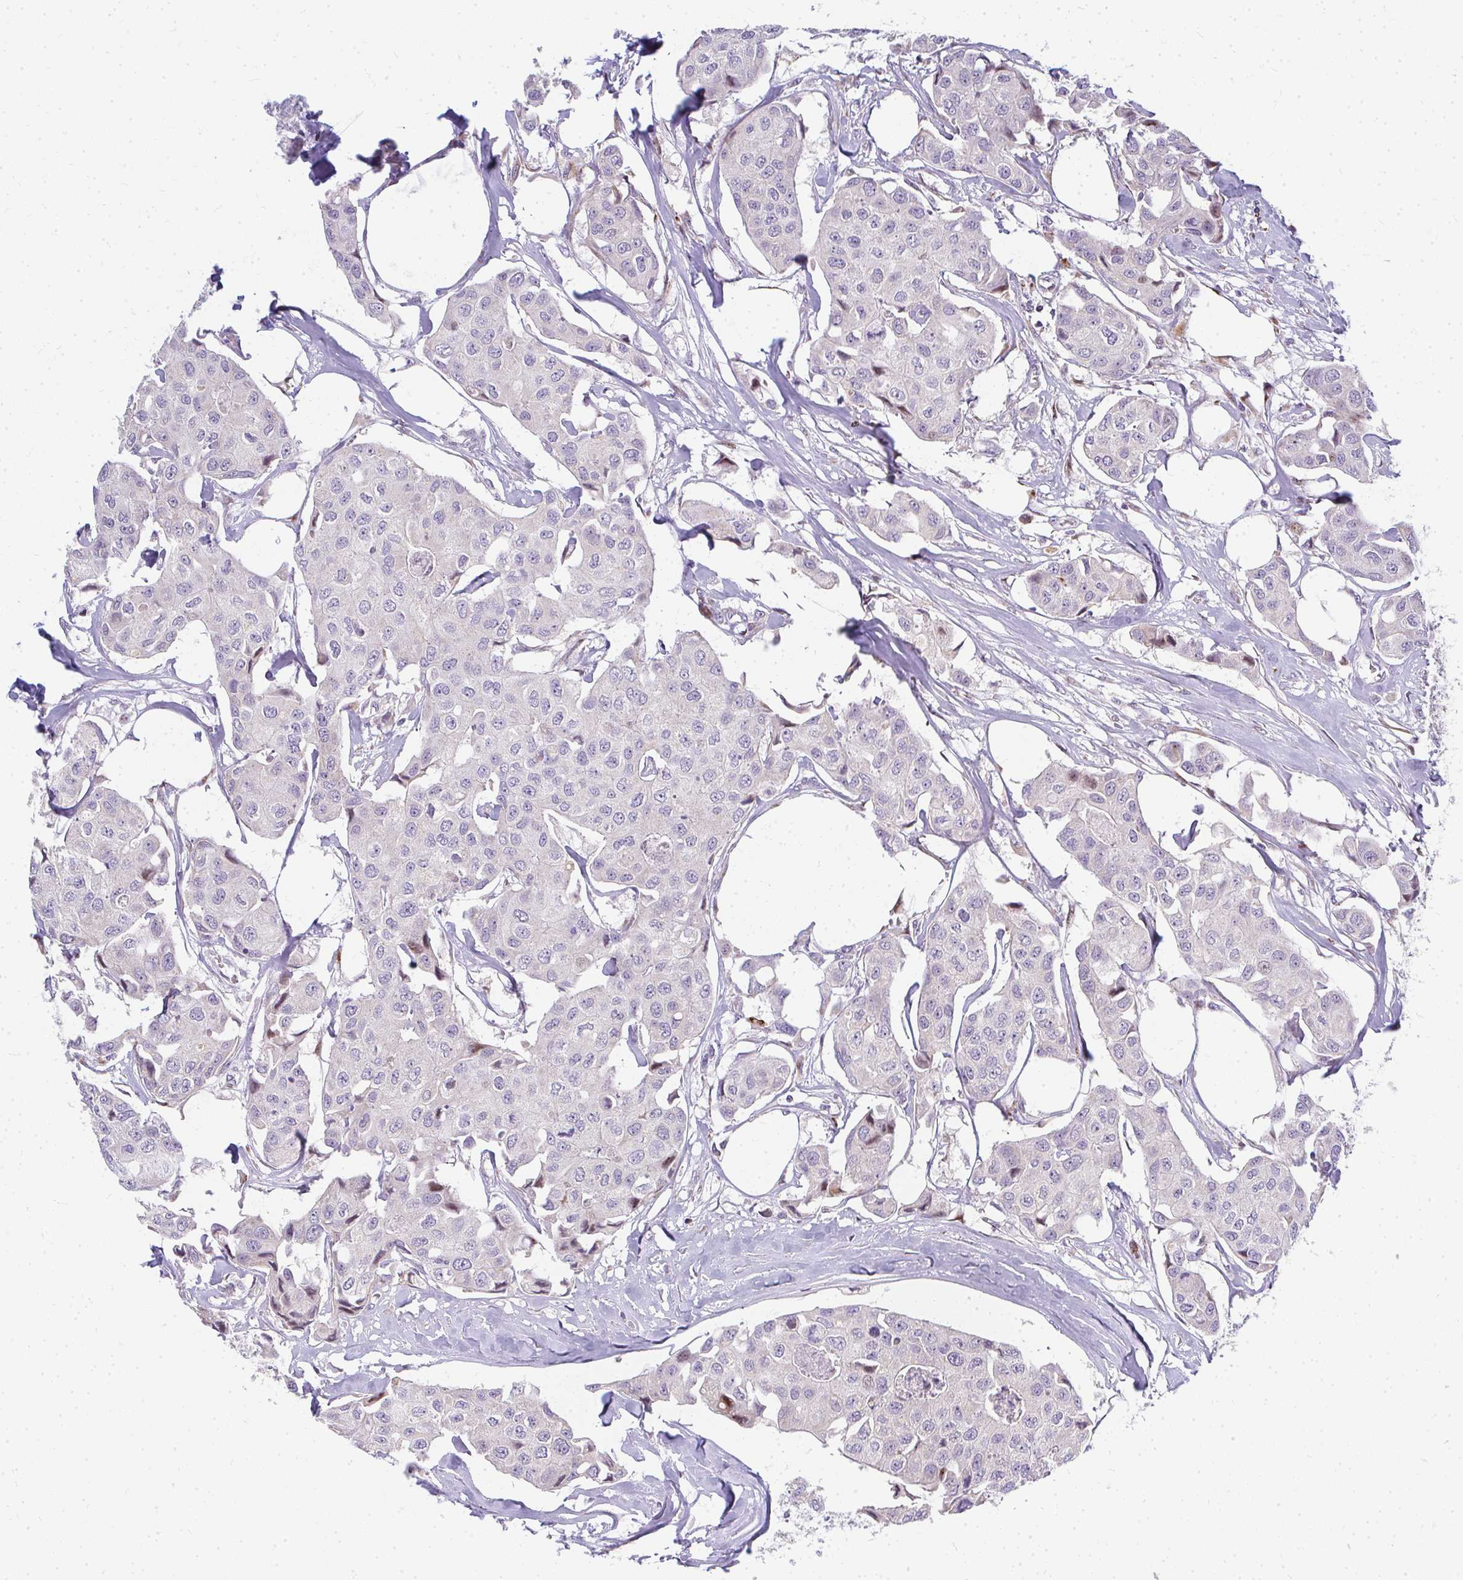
{"staining": {"intensity": "negative", "quantity": "none", "location": "none"}, "tissue": "breast cancer", "cell_type": "Tumor cells", "image_type": "cancer", "snomed": [{"axis": "morphology", "description": "Duct carcinoma"}, {"axis": "topography", "description": "Breast"}, {"axis": "topography", "description": "Lymph node"}], "caption": "High power microscopy histopathology image of an IHC histopathology image of breast cancer (invasive ductal carcinoma), revealing no significant positivity in tumor cells.", "gene": "PLA2G5", "patient": {"sex": "female", "age": 80}}